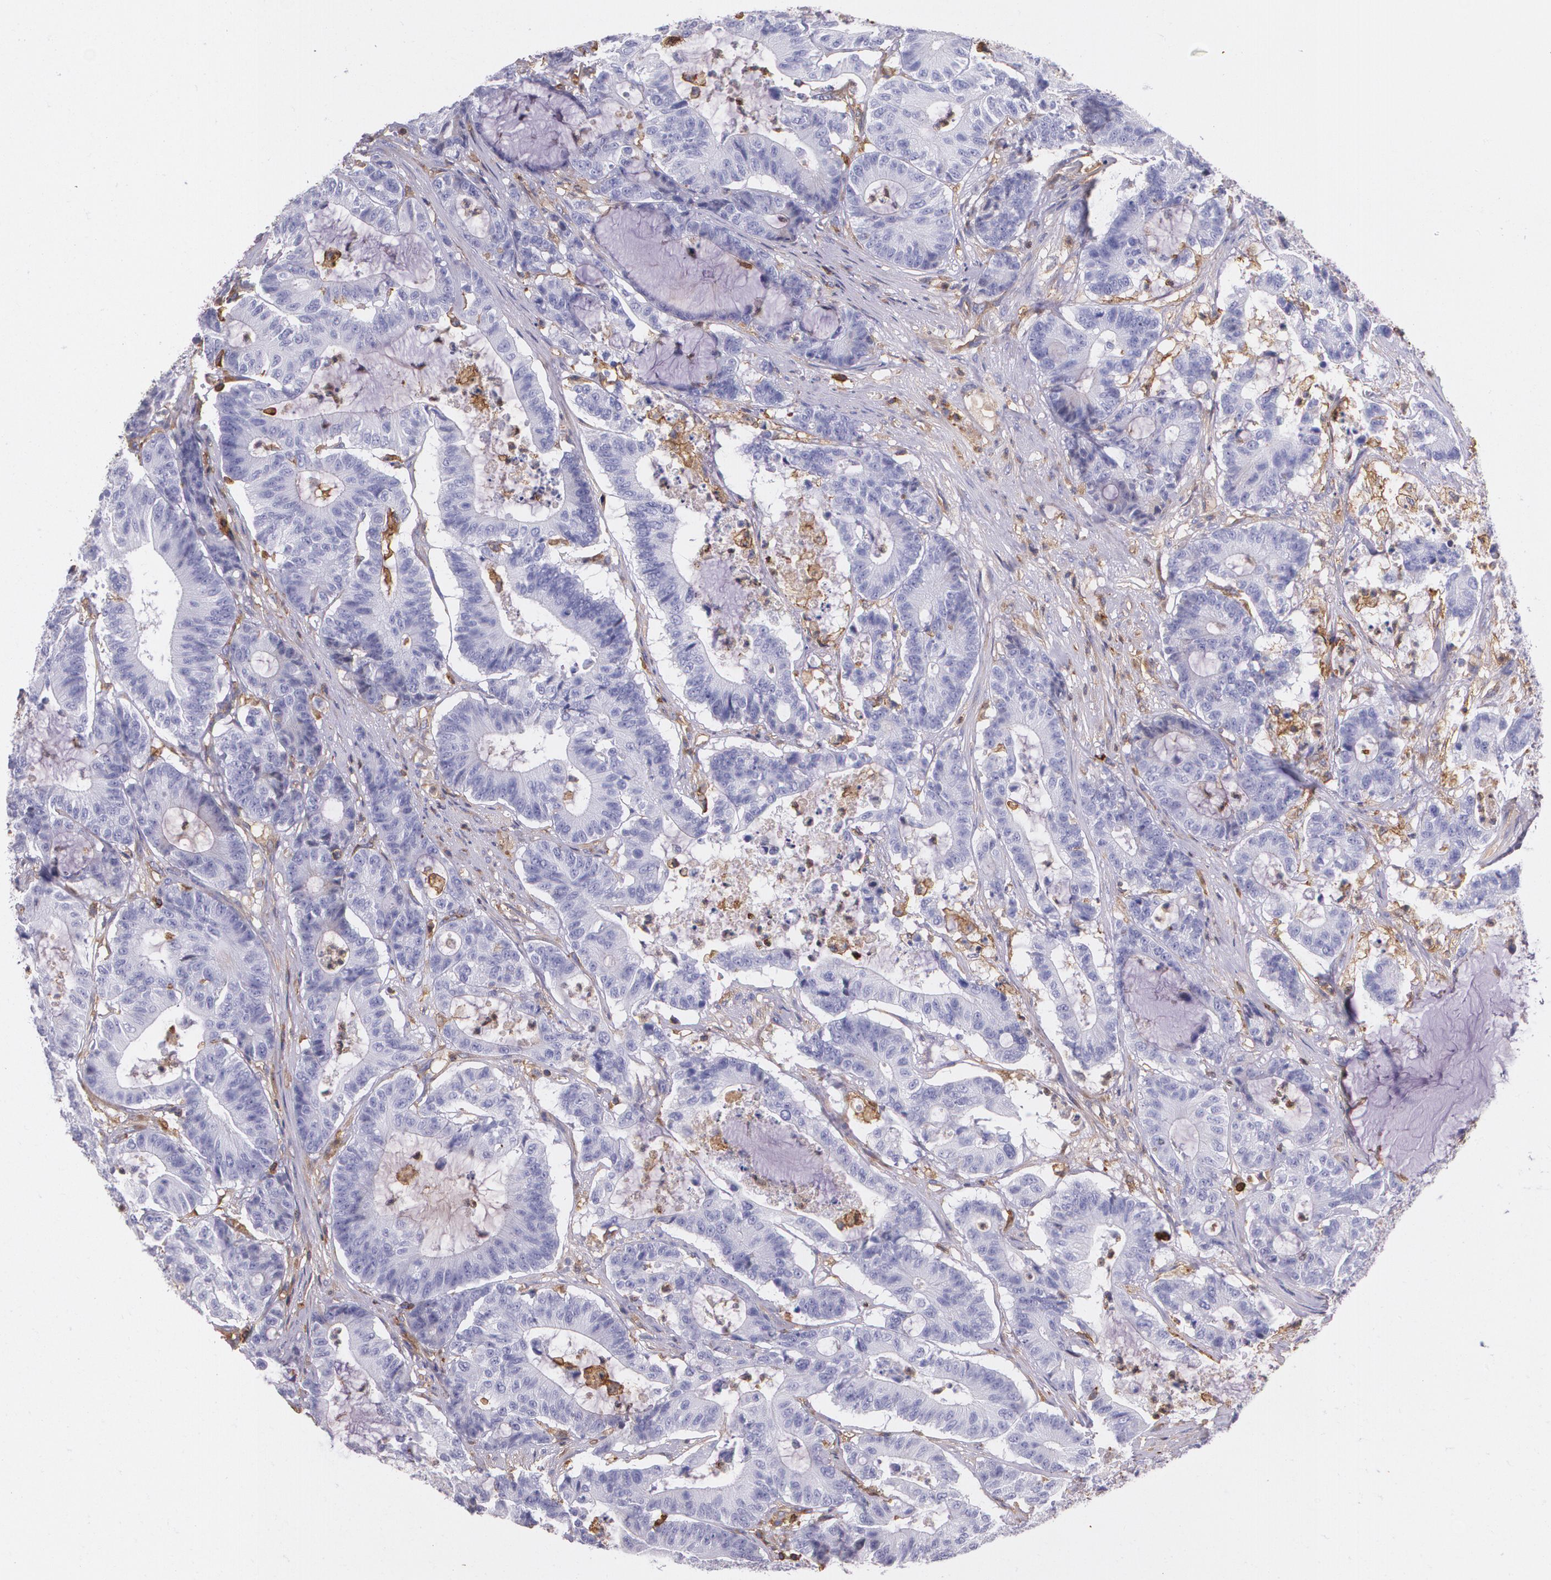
{"staining": {"intensity": "negative", "quantity": "none", "location": "none"}, "tissue": "colorectal cancer", "cell_type": "Tumor cells", "image_type": "cancer", "snomed": [{"axis": "morphology", "description": "Adenocarcinoma, NOS"}, {"axis": "topography", "description": "Colon"}], "caption": "Tumor cells show no significant staining in colorectal adenocarcinoma. (DAB immunohistochemistry, high magnification).", "gene": "B2M", "patient": {"sex": "female", "age": 84}}